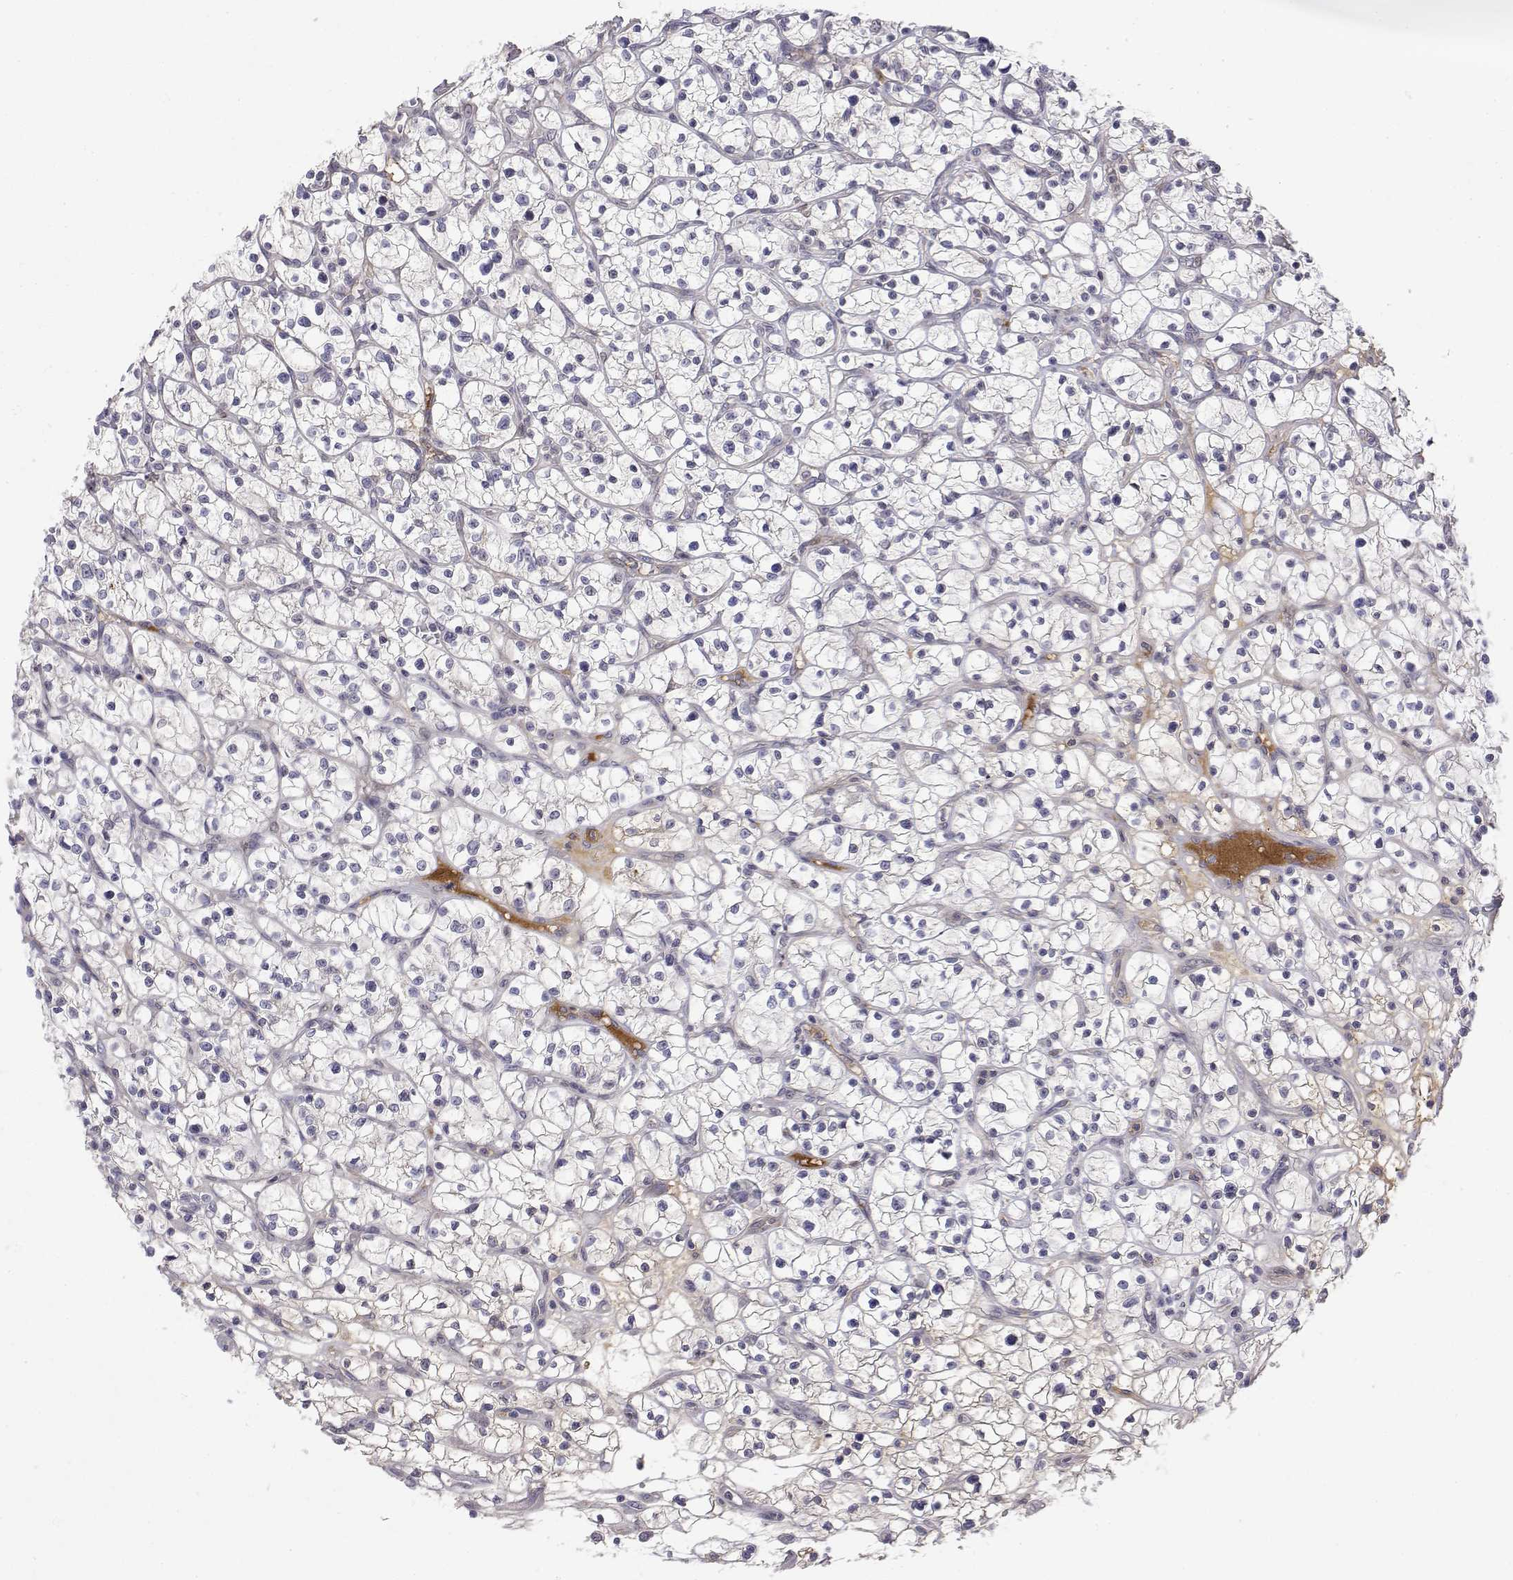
{"staining": {"intensity": "negative", "quantity": "none", "location": "none"}, "tissue": "renal cancer", "cell_type": "Tumor cells", "image_type": "cancer", "snomed": [{"axis": "morphology", "description": "Adenocarcinoma, NOS"}, {"axis": "topography", "description": "Kidney"}], "caption": "Micrograph shows no protein positivity in tumor cells of renal cancer (adenocarcinoma) tissue. (Stains: DAB (3,3'-diaminobenzidine) IHC with hematoxylin counter stain, Microscopy: brightfield microscopy at high magnification).", "gene": "IGFBP4", "patient": {"sex": "female", "age": 64}}